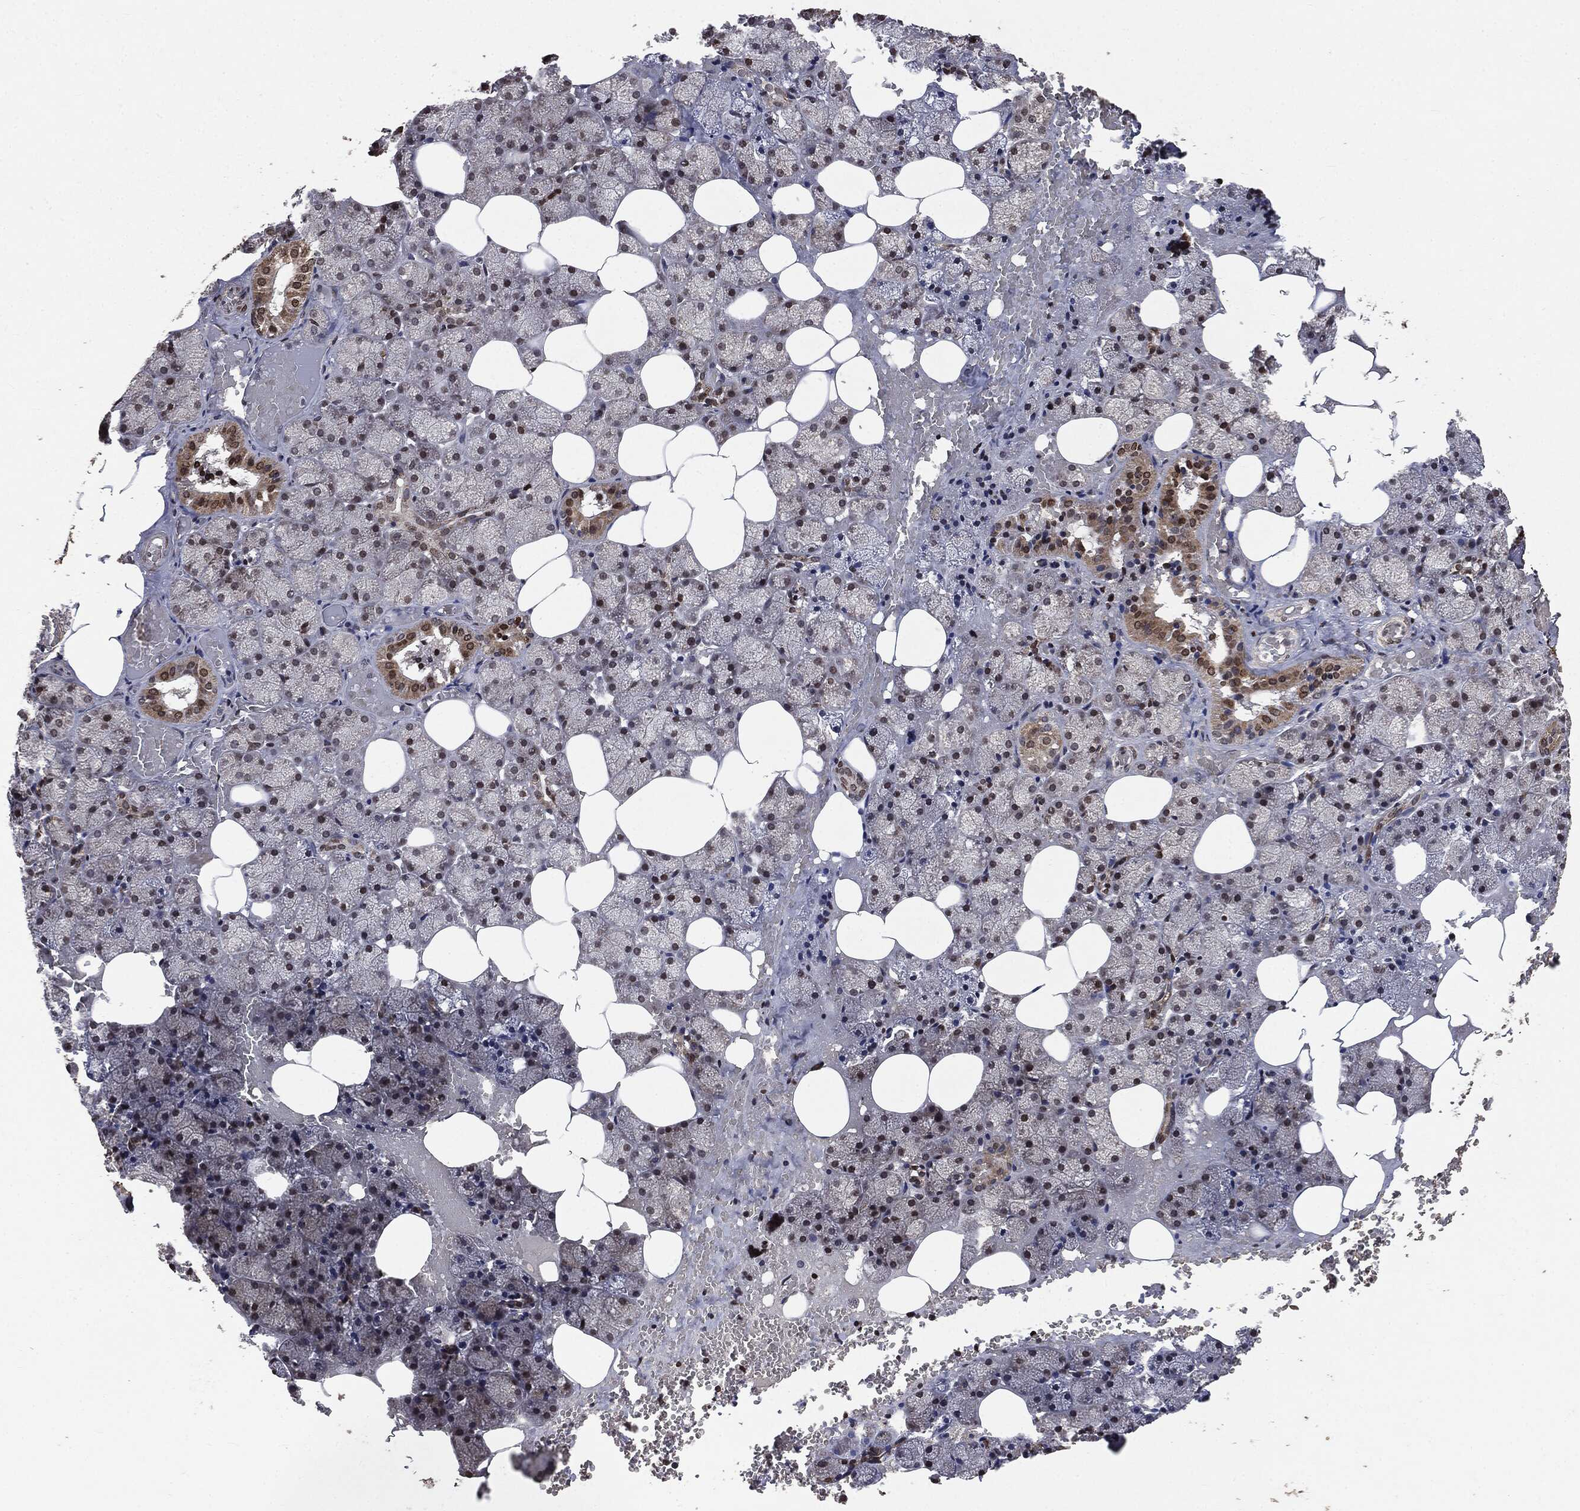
{"staining": {"intensity": "moderate", "quantity": "25%-75%", "location": "cytoplasmic/membranous,nuclear"}, "tissue": "salivary gland", "cell_type": "Glandular cells", "image_type": "normal", "snomed": [{"axis": "morphology", "description": "Normal tissue, NOS"}, {"axis": "topography", "description": "Salivary gland"}], "caption": "Normal salivary gland exhibits moderate cytoplasmic/membranous,nuclear expression in about 25%-75% of glandular cells (brown staining indicates protein expression, while blue staining denotes nuclei)..", "gene": "PPP6R2", "patient": {"sex": "male", "age": 38}}